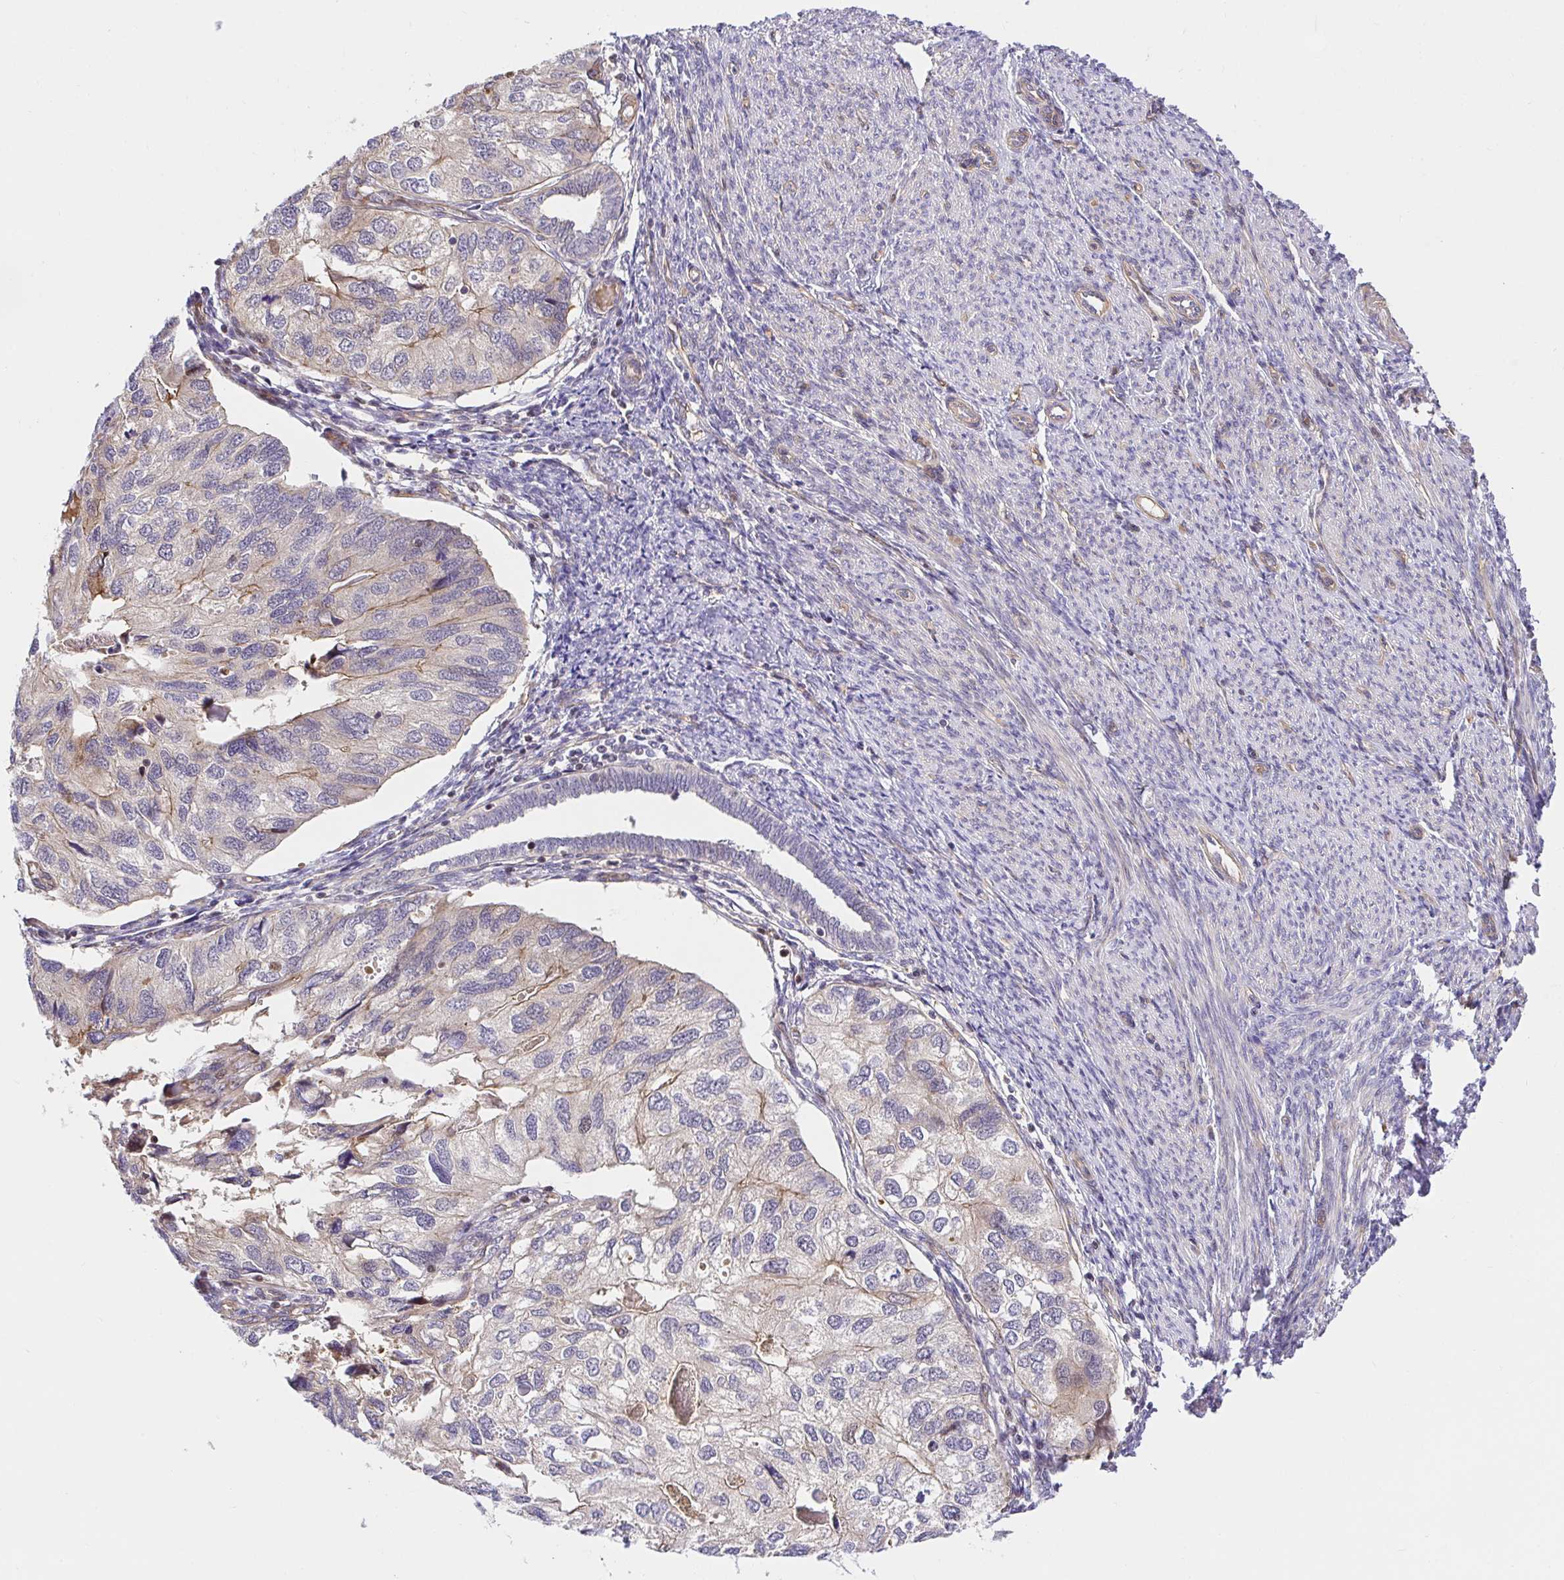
{"staining": {"intensity": "weak", "quantity": "<25%", "location": "cytoplasmic/membranous"}, "tissue": "endometrial cancer", "cell_type": "Tumor cells", "image_type": "cancer", "snomed": [{"axis": "morphology", "description": "Carcinoma, NOS"}, {"axis": "topography", "description": "Uterus"}], "caption": "High magnification brightfield microscopy of endometrial cancer (carcinoma) stained with DAB (3,3'-diaminobenzidine) (brown) and counterstained with hematoxylin (blue): tumor cells show no significant positivity. Nuclei are stained in blue.", "gene": "TRIM55", "patient": {"sex": "female", "age": 76}}